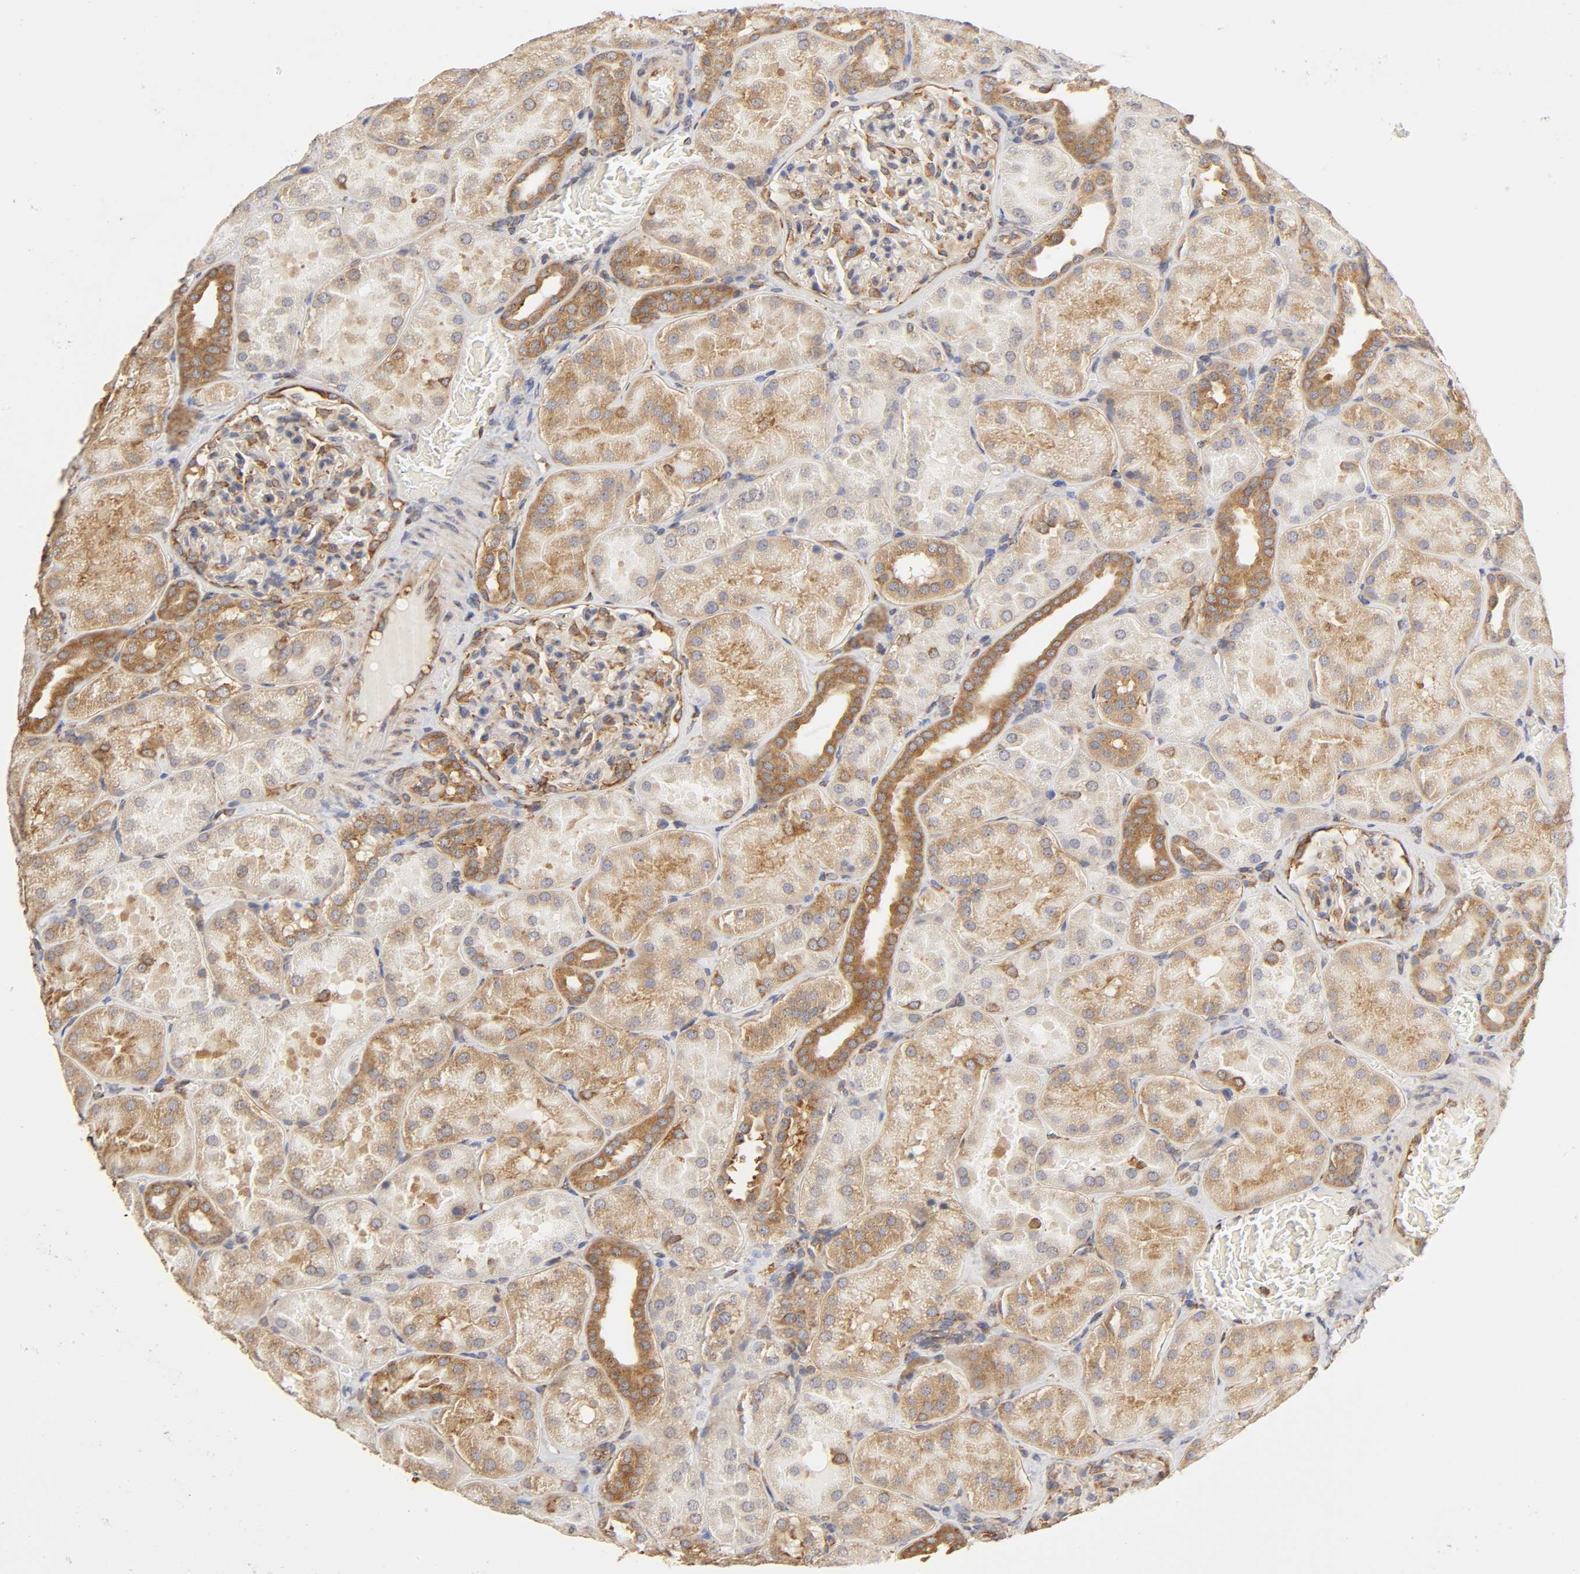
{"staining": {"intensity": "moderate", "quantity": "25%-75%", "location": "cytoplasmic/membranous"}, "tissue": "kidney", "cell_type": "Cells in glomeruli", "image_type": "normal", "snomed": [{"axis": "morphology", "description": "Normal tissue, NOS"}, {"axis": "topography", "description": "Kidney"}], "caption": "Kidney stained with DAB IHC shows medium levels of moderate cytoplasmic/membranous positivity in approximately 25%-75% of cells in glomeruli.", "gene": "RPL14", "patient": {"sex": "male", "age": 28}}